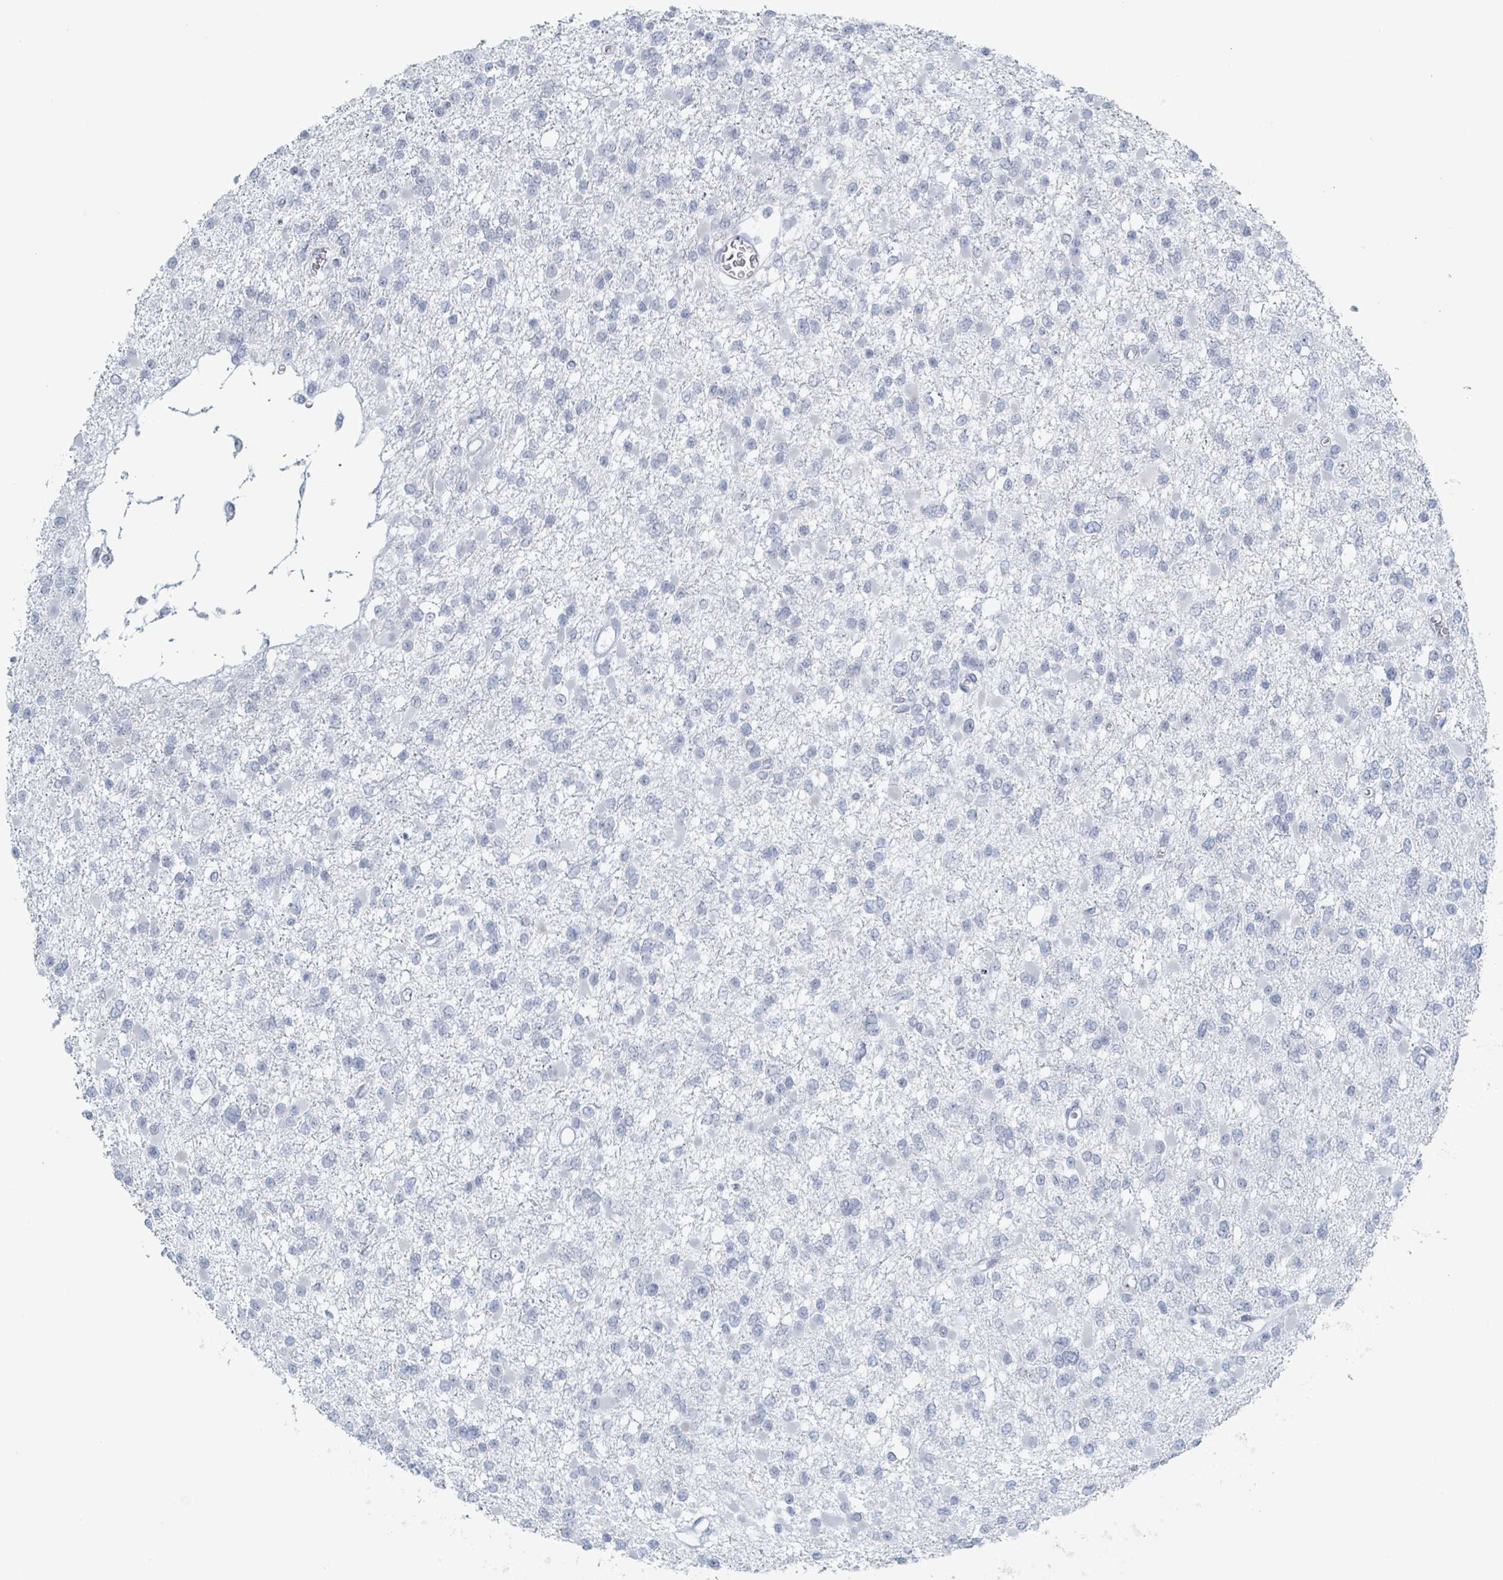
{"staining": {"intensity": "negative", "quantity": "none", "location": "none"}, "tissue": "glioma", "cell_type": "Tumor cells", "image_type": "cancer", "snomed": [{"axis": "morphology", "description": "Glioma, malignant, Low grade"}, {"axis": "topography", "description": "Brain"}], "caption": "IHC image of neoplastic tissue: human malignant glioma (low-grade) stained with DAB (3,3'-diaminobenzidine) exhibits no significant protein expression in tumor cells.", "gene": "GPR15LG", "patient": {"sex": "female", "age": 22}}